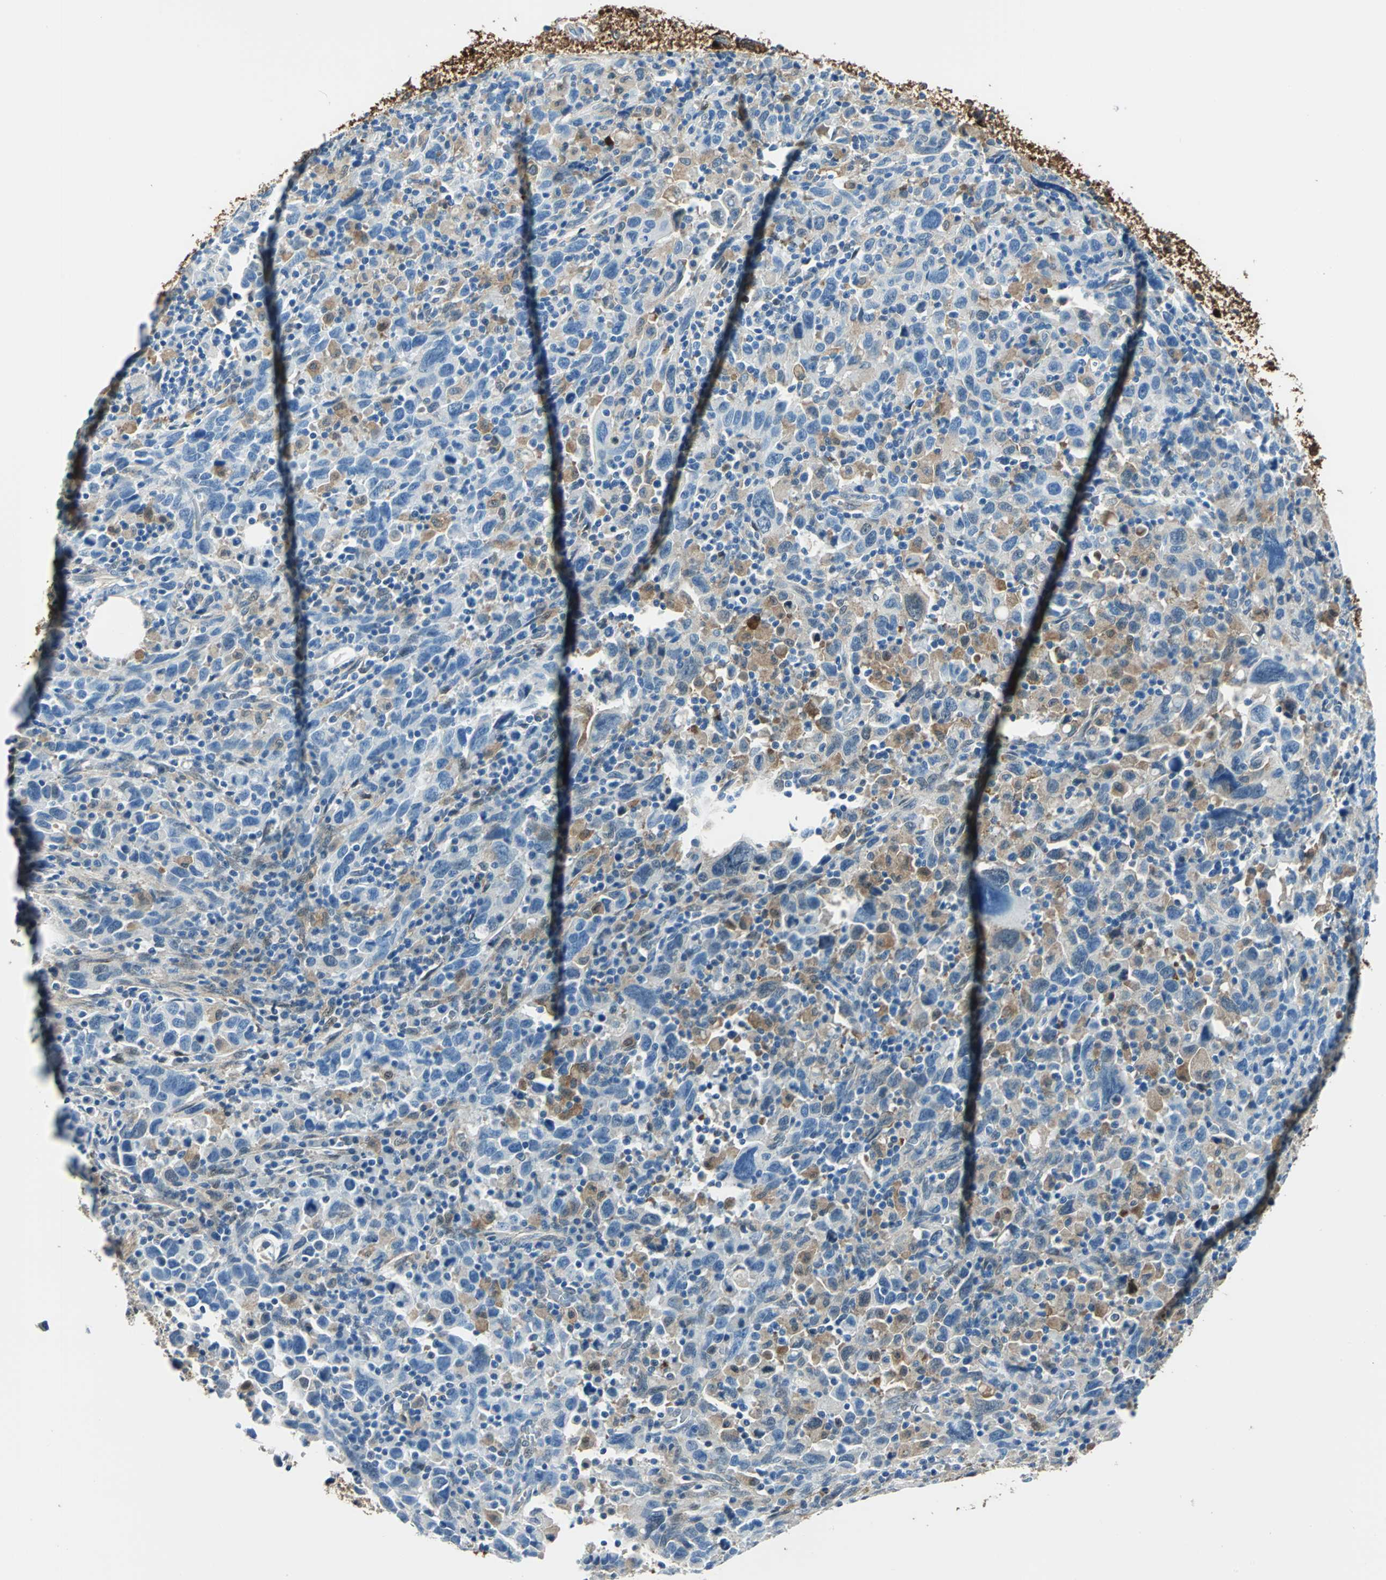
{"staining": {"intensity": "negative", "quantity": "none", "location": "none"}, "tissue": "urothelial cancer", "cell_type": "Tumor cells", "image_type": "cancer", "snomed": [{"axis": "morphology", "description": "Urothelial carcinoma, High grade"}, {"axis": "topography", "description": "Urinary bladder"}], "caption": "Tumor cells show no significant positivity in urothelial cancer.", "gene": "HSPB1", "patient": {"sex": "male", "age": 61}}